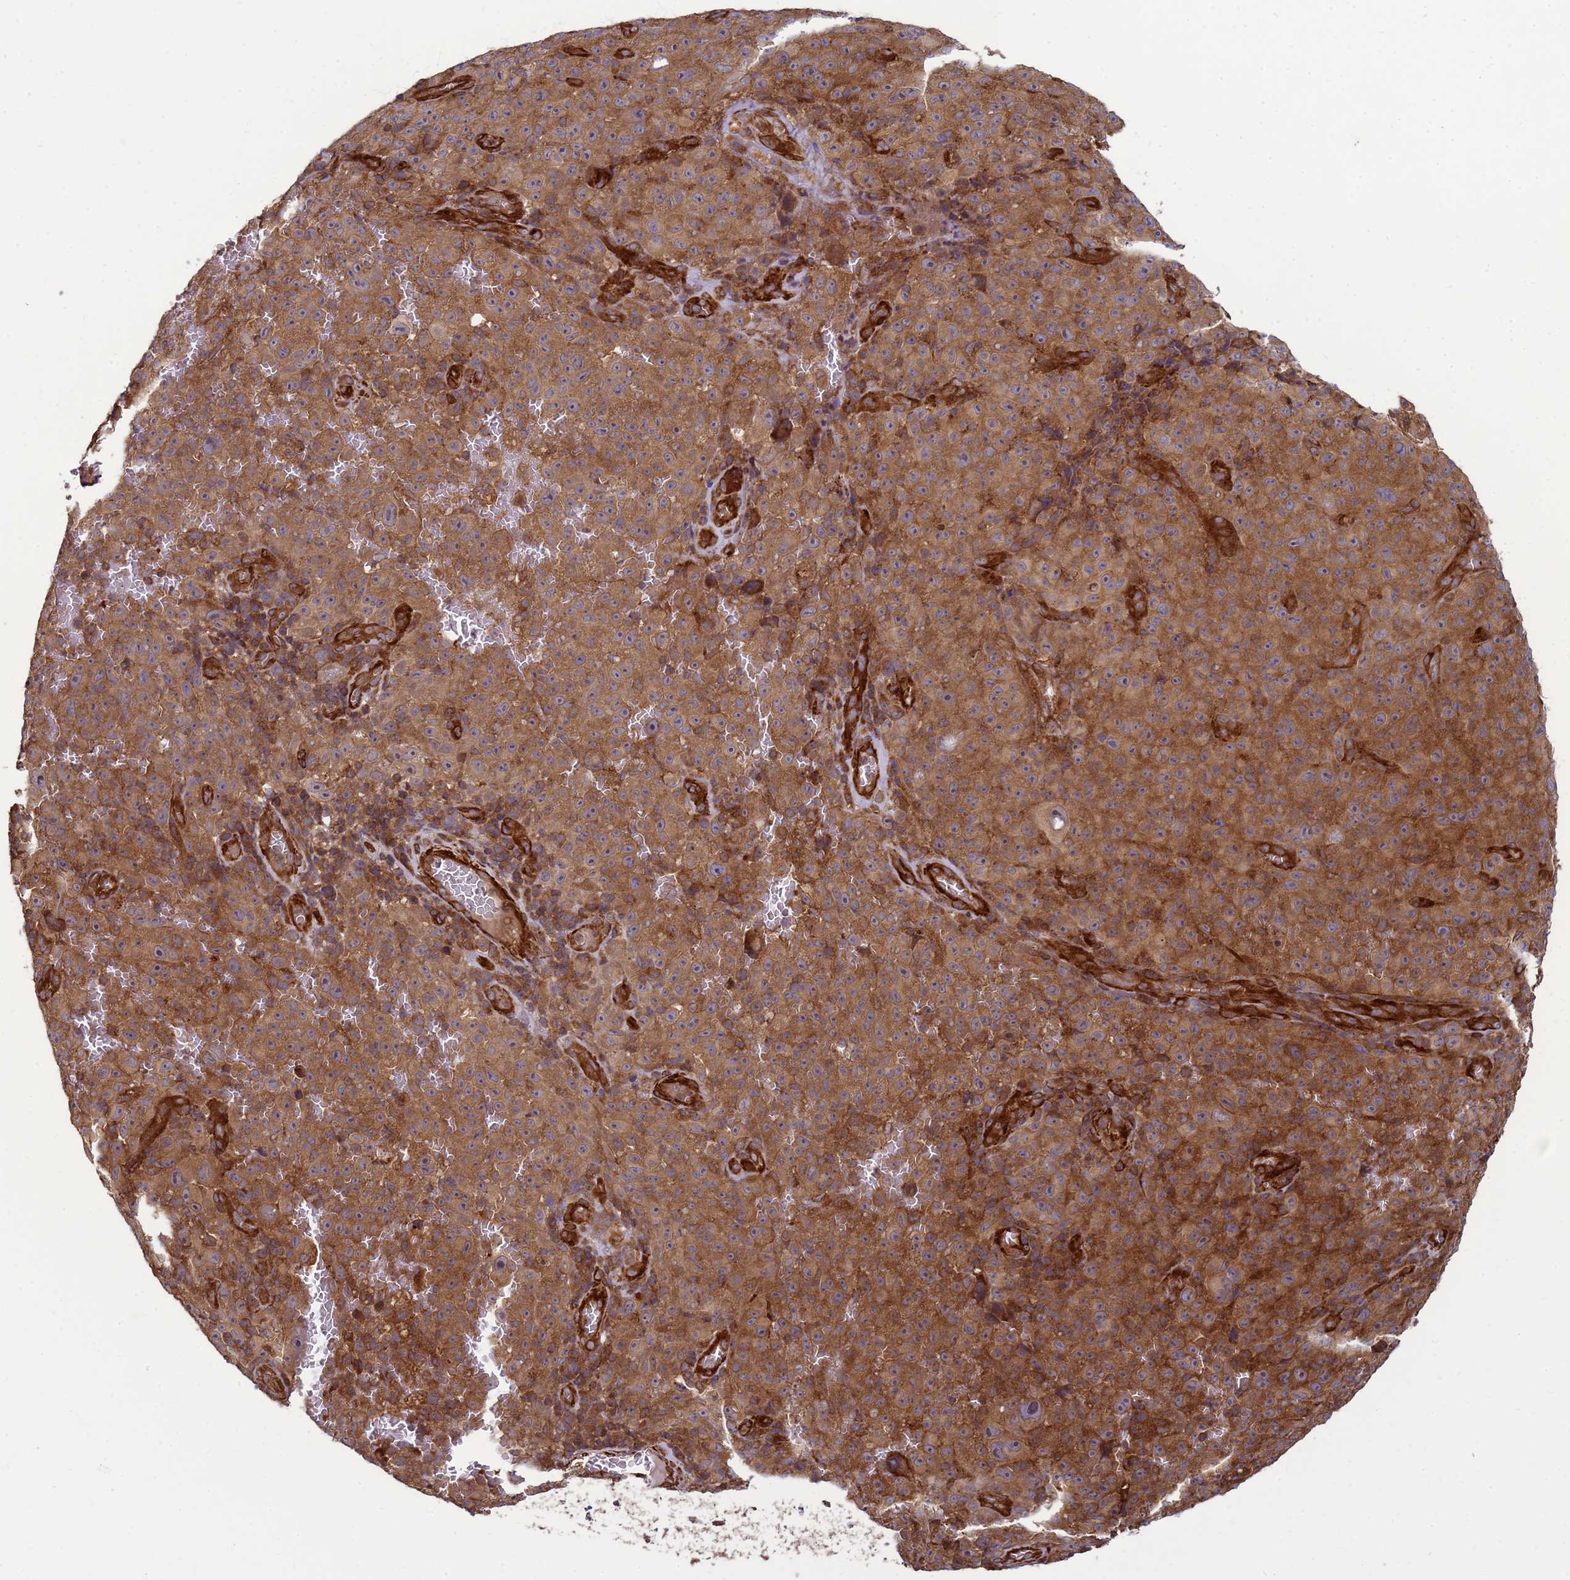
{"staining": {"intensity": "strong", "quantity": ">75%", "location": "cytoplasmic/membranous"}, "tissue": "melanoma", "cell_type": "Tumor cells", "image_type": "cancer", "snomed": [{"axis": "morphology", "description": "Malignant melanoma, NOS"}, {"axis": "topography", "description": "Skin"}], "caption": "The histopathology image exhibits a brown stain indicating the presence of a protein in the cytoplasmic/membranous of tumor cells in malignant melanoma.", "gene": "CNOT1", "patient": {"sex": "female", "age": 82}}